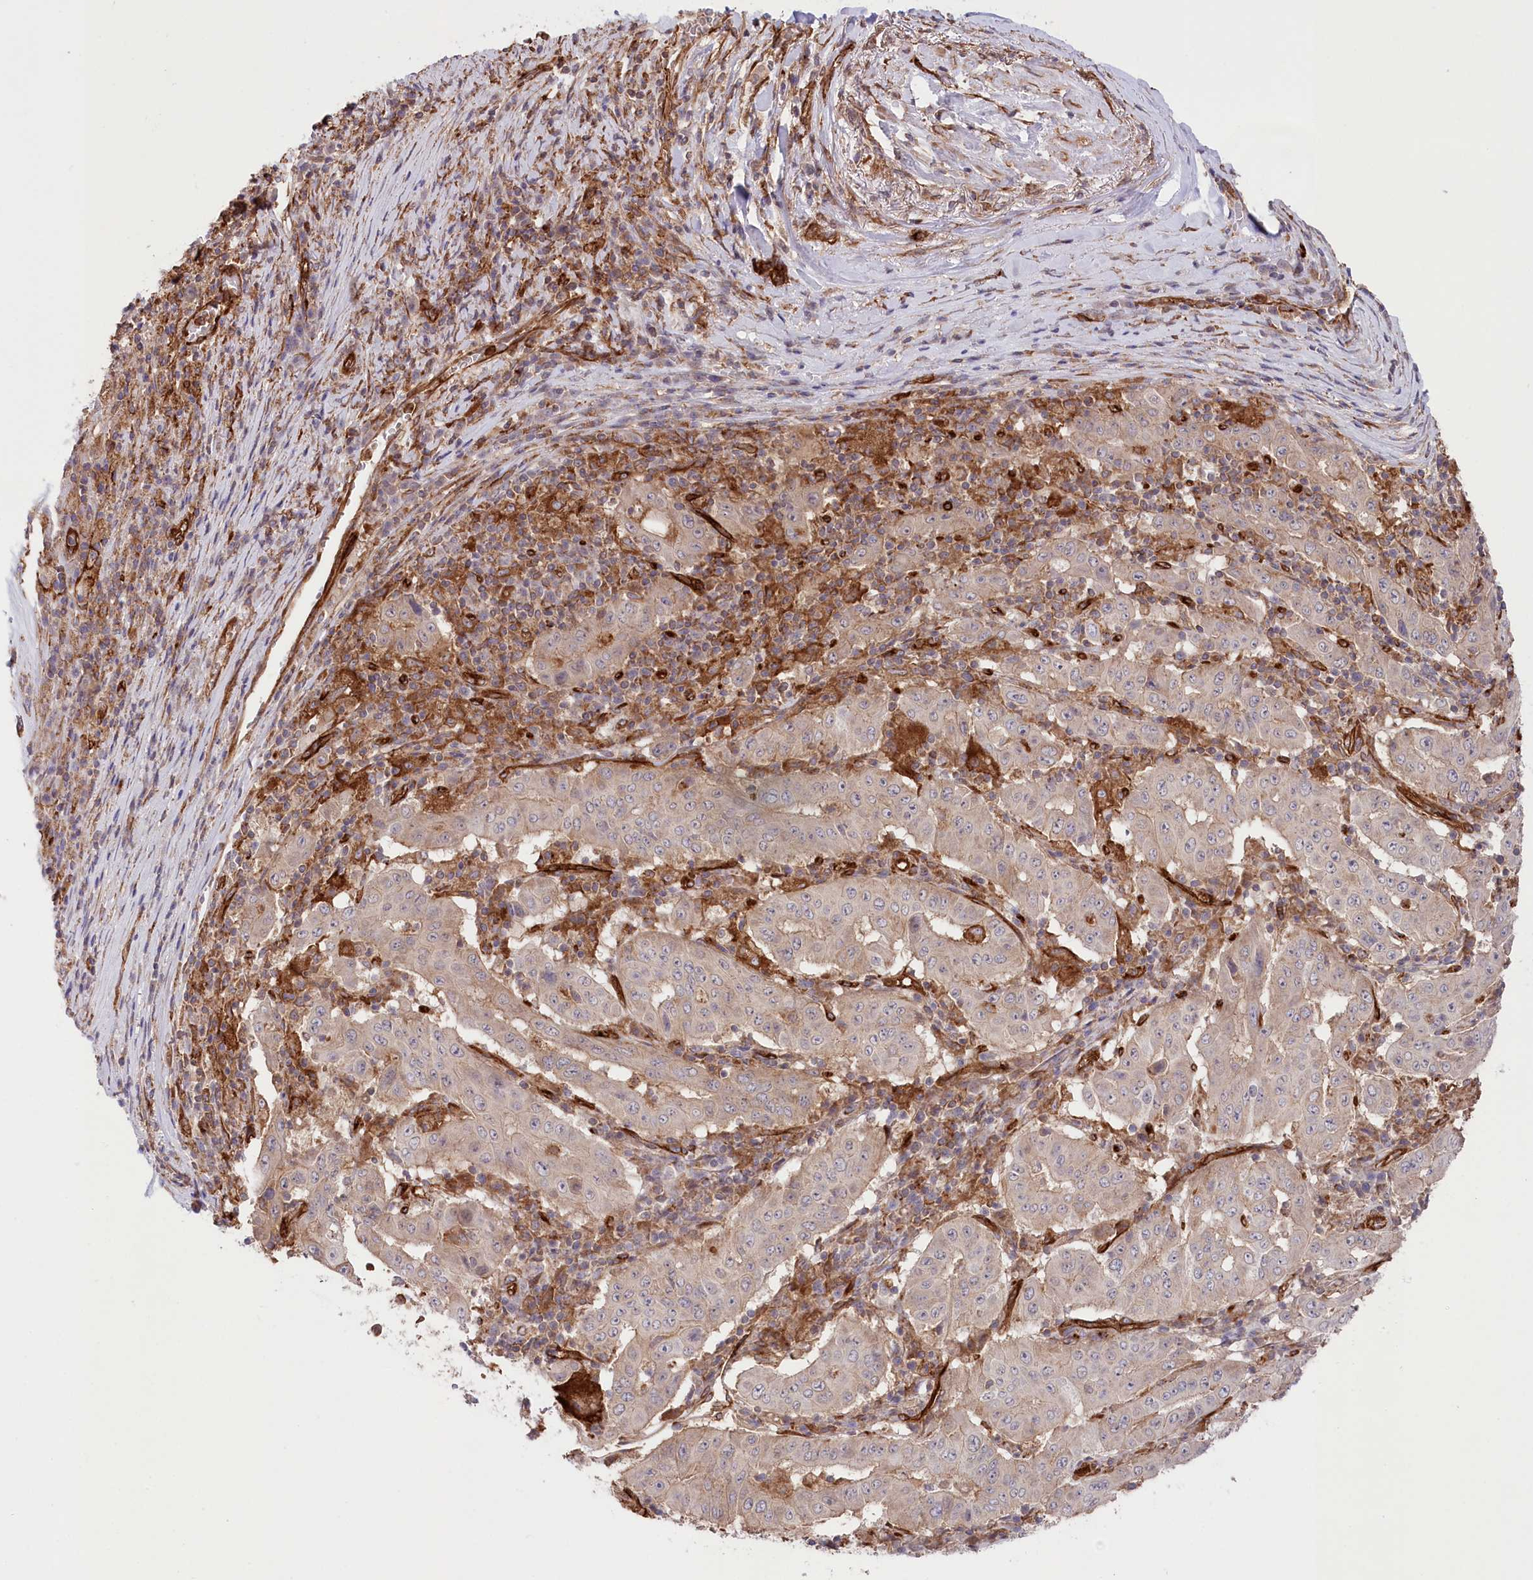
{"staining": {"intensity": "weak", "quantity": "25%-75%", "location": "cytoplasmic/membranous"}, "tissue": "pancreatic cancer", "cell_type": "Tumor cells", "image_type": "cancer", "snomed": [{"axis": "morphology", "description": "Adenocarcinoma, NOS"}, {"axis": "topography", "description": "Pancreas"}], "caption": "This is an image of immunohistochemistry staining of adenocarcinoma (pancreatic), which shows weak positivity in the cytoplasmic/membranous of tumor cells.", "gene": "MTPAP", "patient": {"sex": "male", "age": 63}}